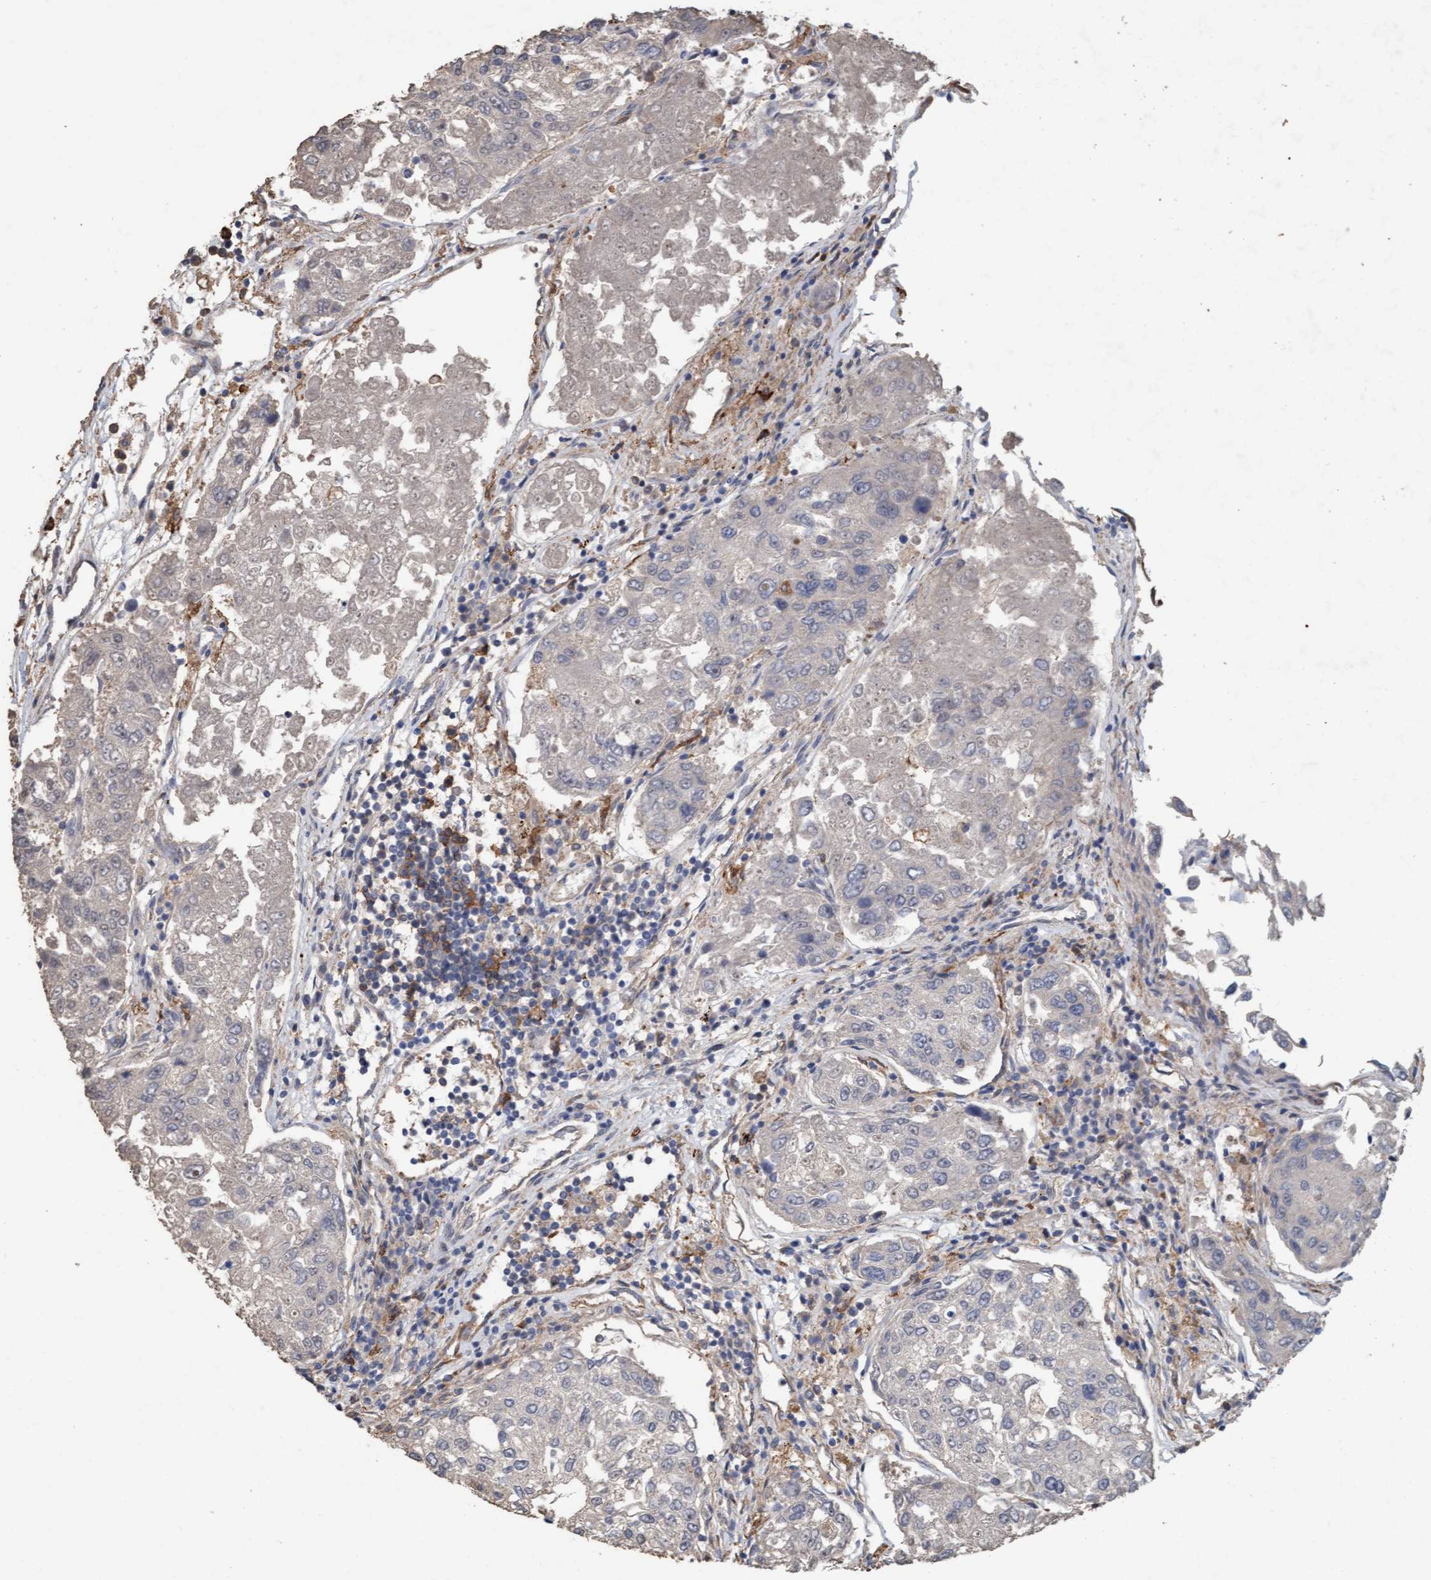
{"staining": {"intensity": "negative", "quantity": "none", "location": "none"}, "tissue": "urothelial cancer", "cell_type": "Tumor cells", "image_type": "cancer", "snomed": [{"axis": "morphology", "description": "Urothelial carcinoma, High grade"}, {"axis": "topography", "description": "Lymph node"}, {"axis": "topography", "description": "Urinary bladder"}], "caption": "High-grade urothelial carcinoma was stained to show a protein in brown. There is no significant staining in tumor cells.", "gene": "LONRF1", "patient": {"sex": "male", "age": 51}}